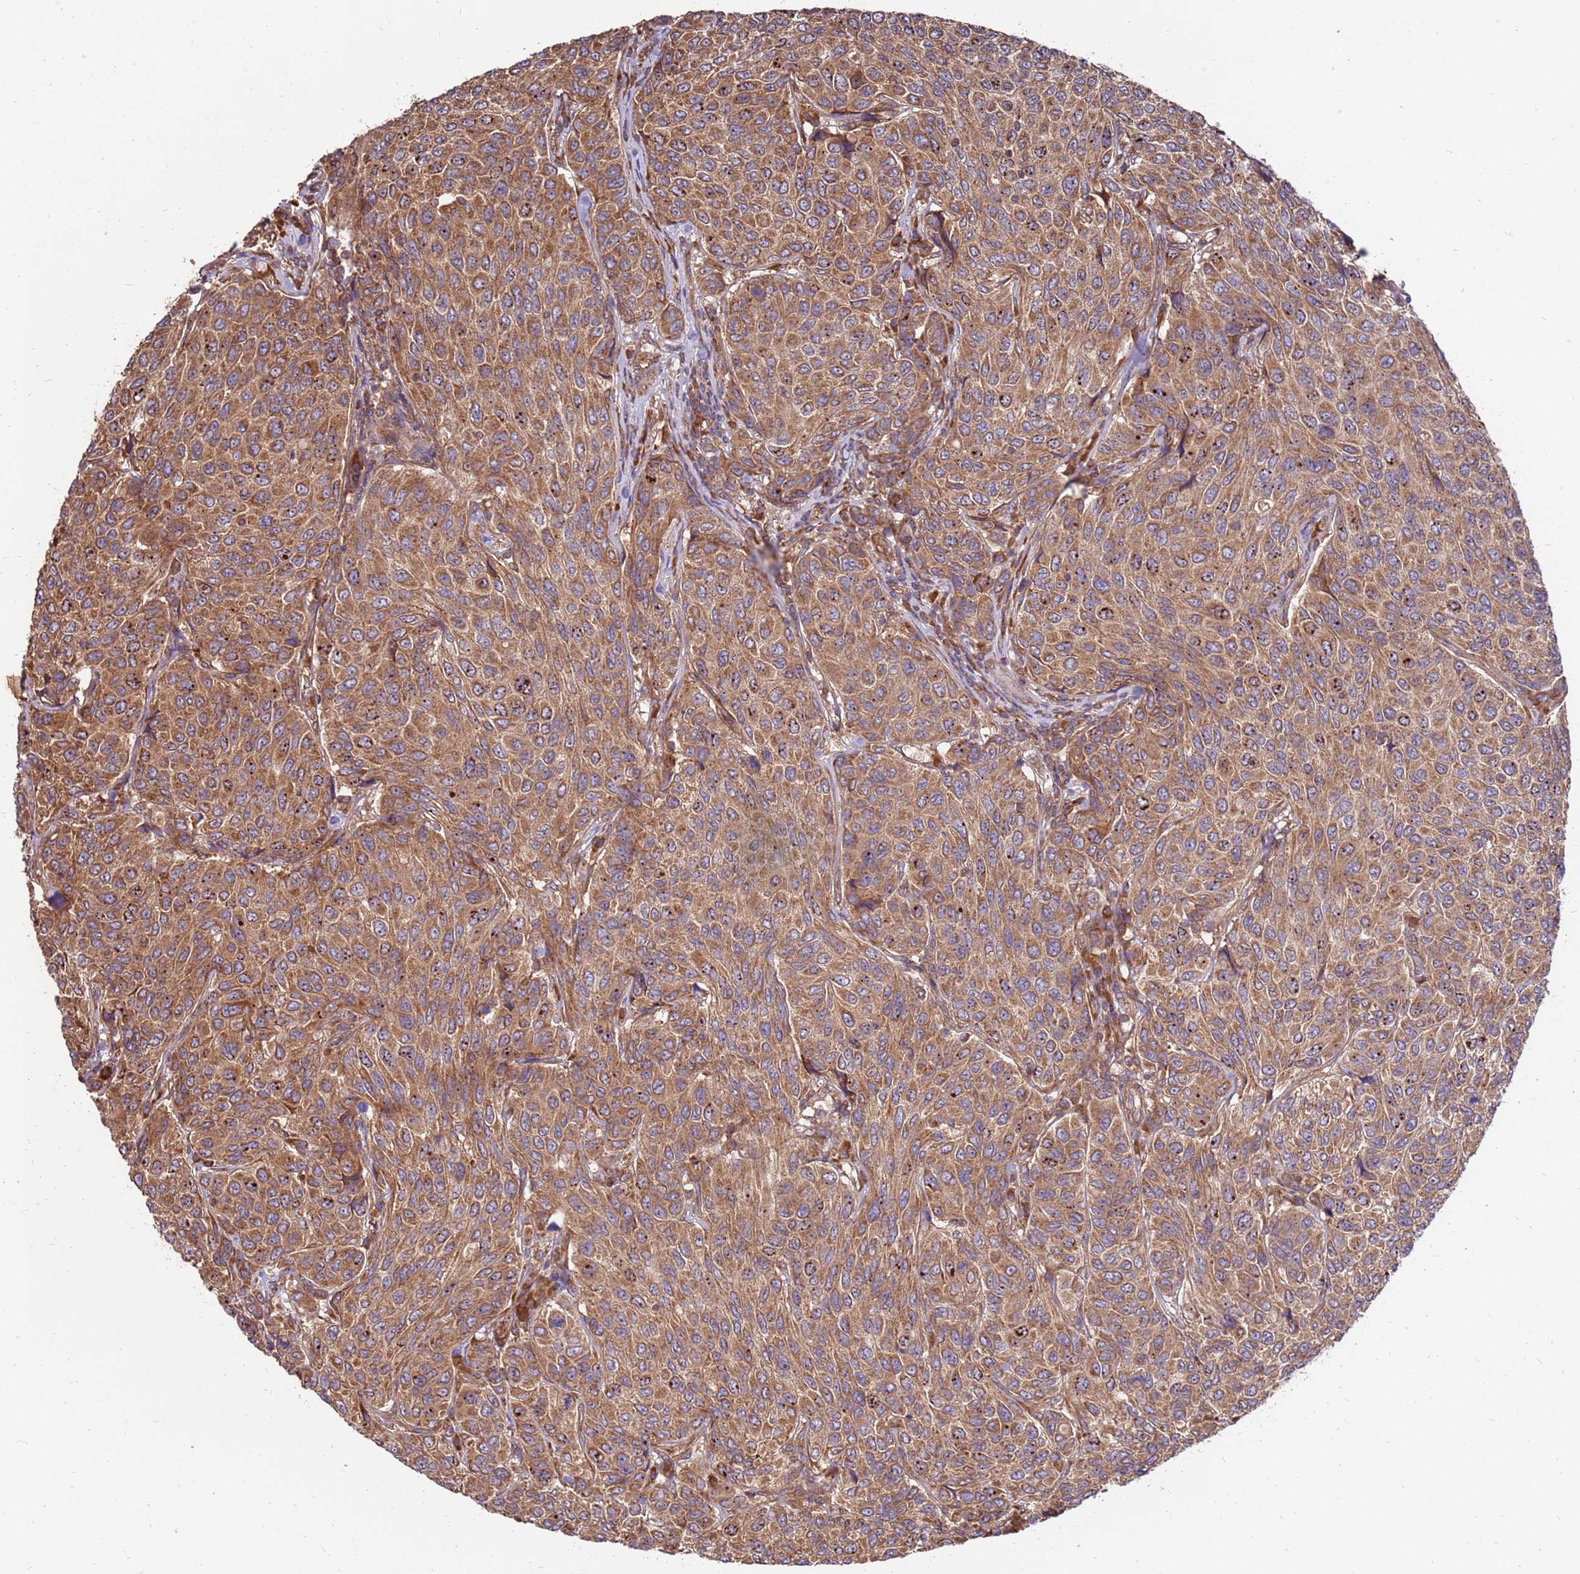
{"staining": {"intensity": "moderate", "quantity": ">75%", "location": "cytoplasmic/membranous"}, "tissue": "breast cancer", "cell_type": "Tumor cells", "image_type": "cancer", "snomed": [{"axis": "morphology", "description": "Duct carcinoma"}, {"axis": "topography", "description": "Breast"}], "caption": "Protein expression analysis of invasive ductal carcinoma (breast) exhibits moderate cytoplasmic/membranous positivity in about >75% of tumor cells. (Stains: DAB in brown, nuclei in blue, Microscopy: brightfield microscopy at high magnification).", "gene": "SLC44A5", "patient": {"sex": "female", "age": 55}}